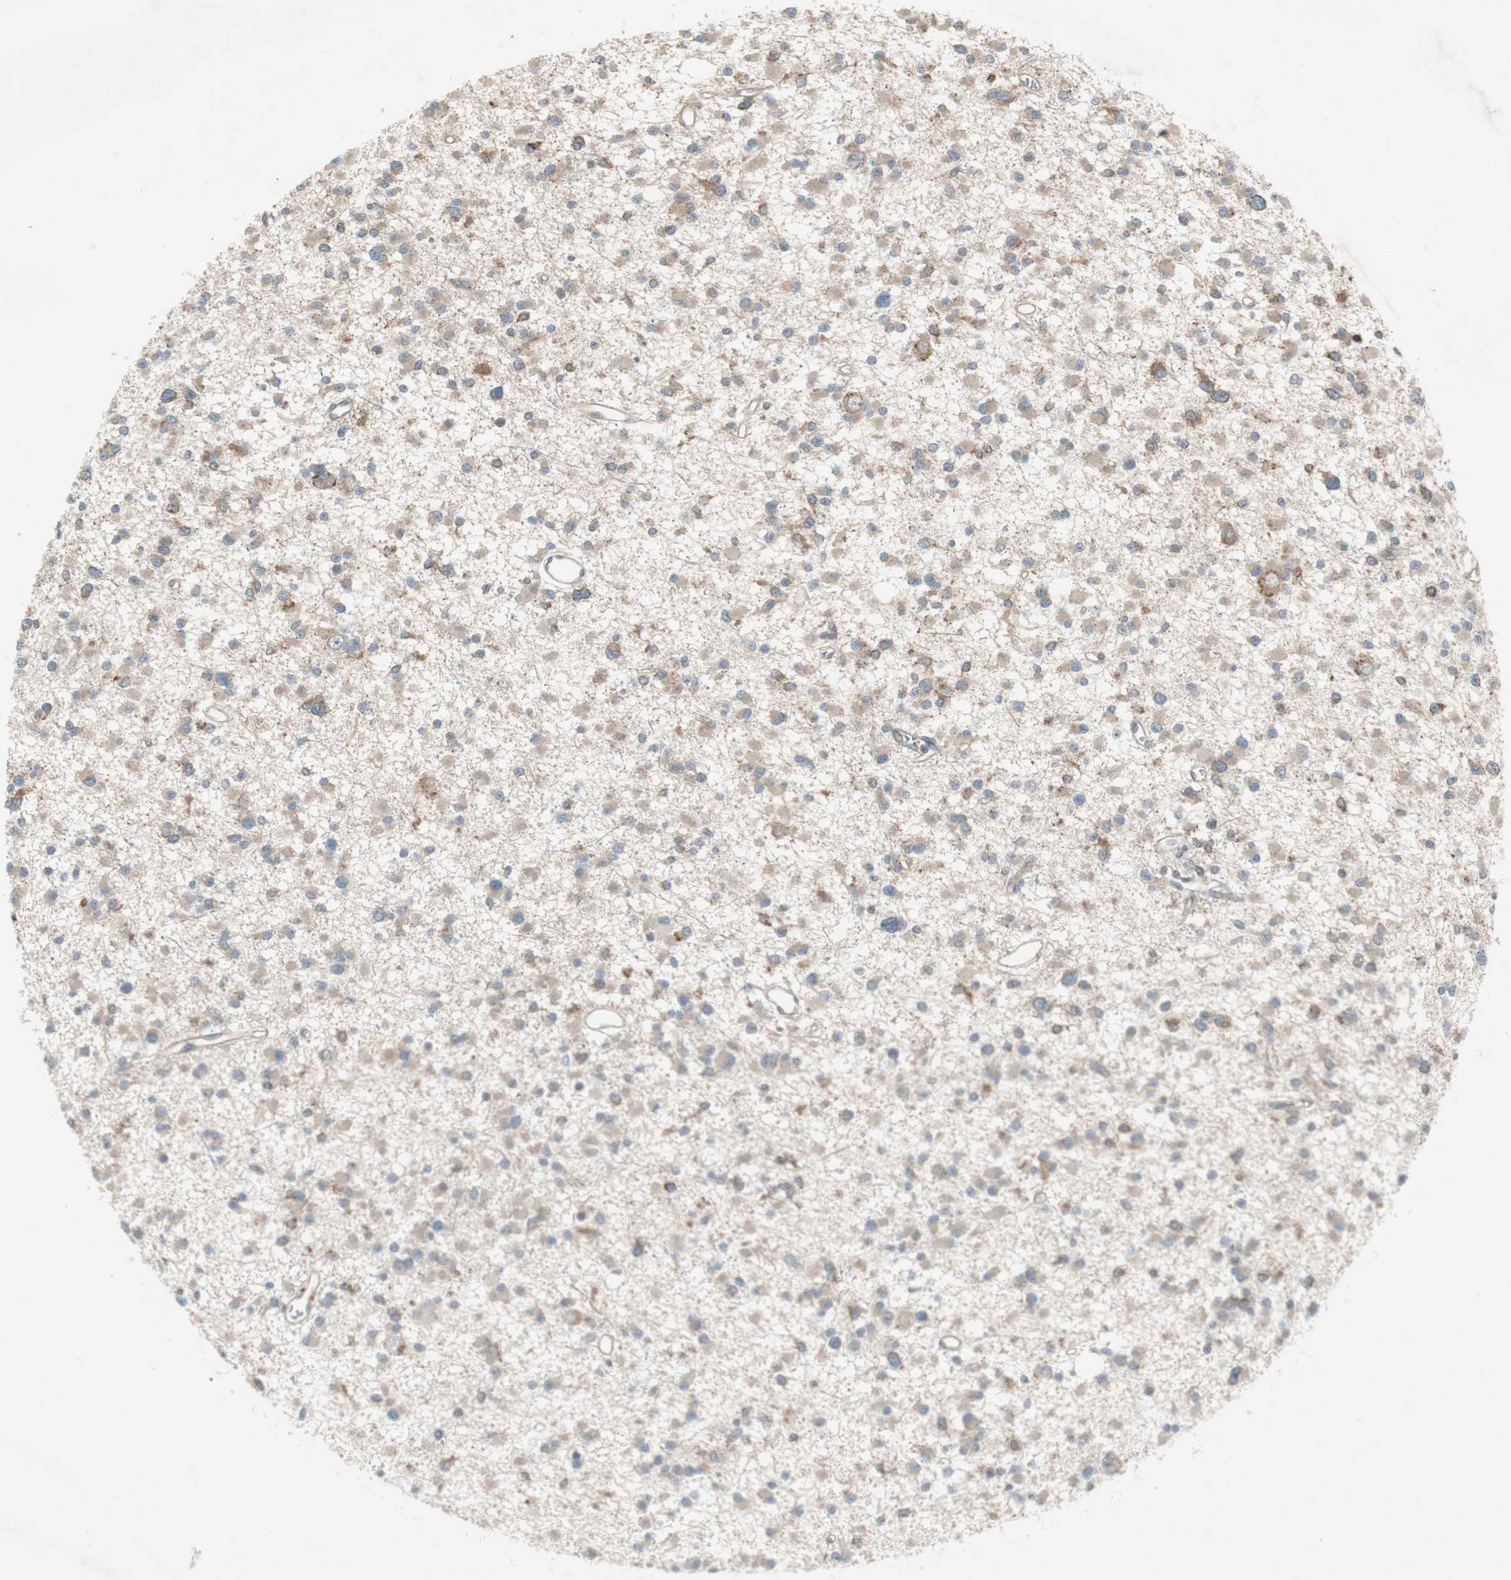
{"staining": {"intensity": "weak", "quantity": ">75%", "location": "cytoplasmic/membranous"}, "tissue": "glioma", "cell_type": "Tumor cells", "image_type": "cancer", "snomed": [{"axis": "morphology", "description": "Glioma, malignant, Low grade"}, {"axis": "topography", "description": "Brain"}], "caption": "Human glioma stained for a protein (brown) displays weak cytoplasmic/membranous positive expression in about >75% of tumor cells.", "gene": "PANK2", "patient": {"sex": "female", "age": 22}}